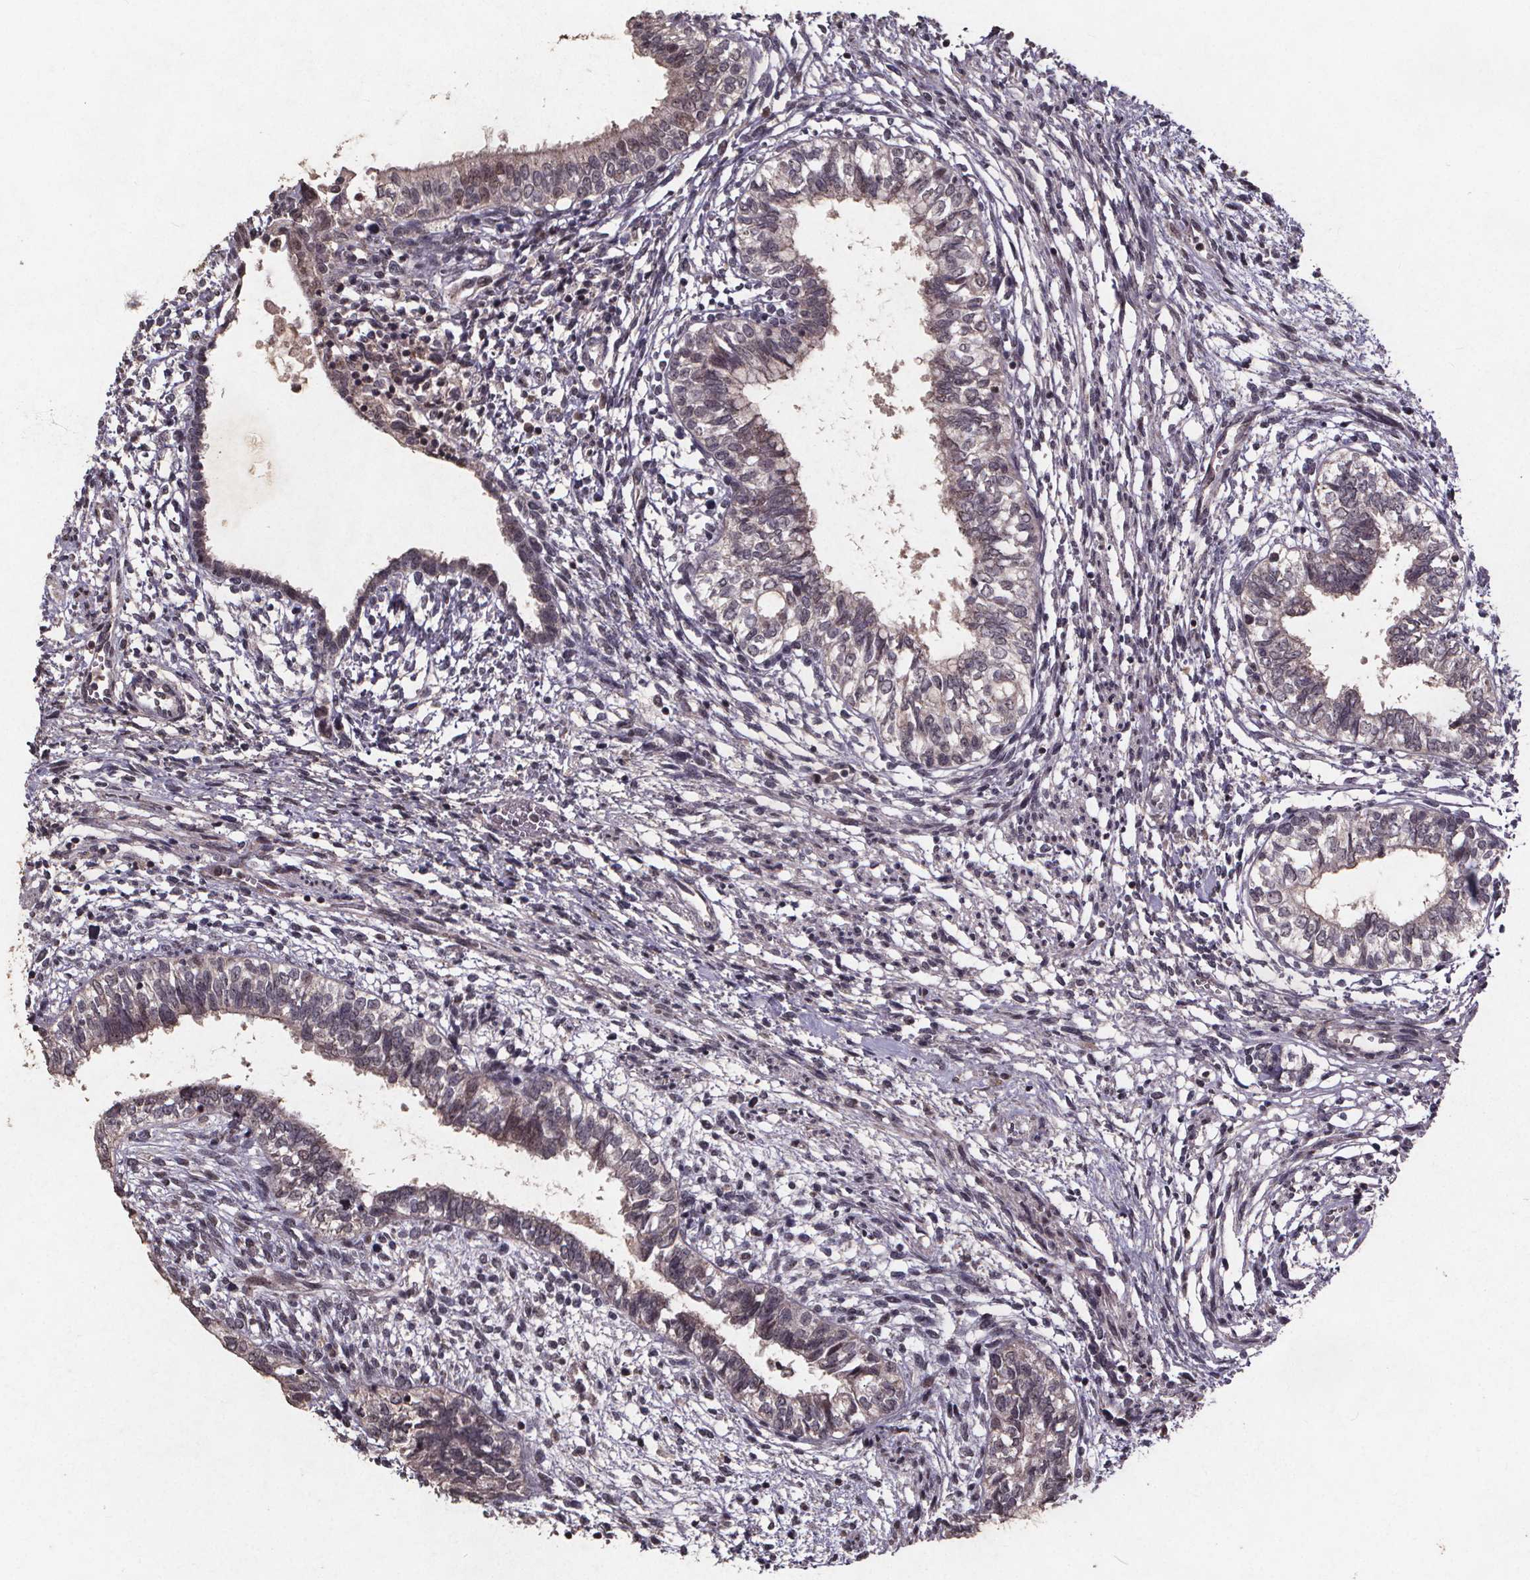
{"staining": {"intensity": "negative", "quantity": "none", "location": "none"}, "tissue": "testis cancer", "cell_type": "Tumor cells", "image_type": "cancer", "snomed": [{"axis": "morphology", "description": "Carcinoma, Embryonal, NOS"}, {"axis": "topography", "description": "Testis"}], "caption": "Tumor cells show no significant expression in embryonal carcinoma (testis).", "gene": "GPX3", "patient": {"sex": "male", "age": 37}}